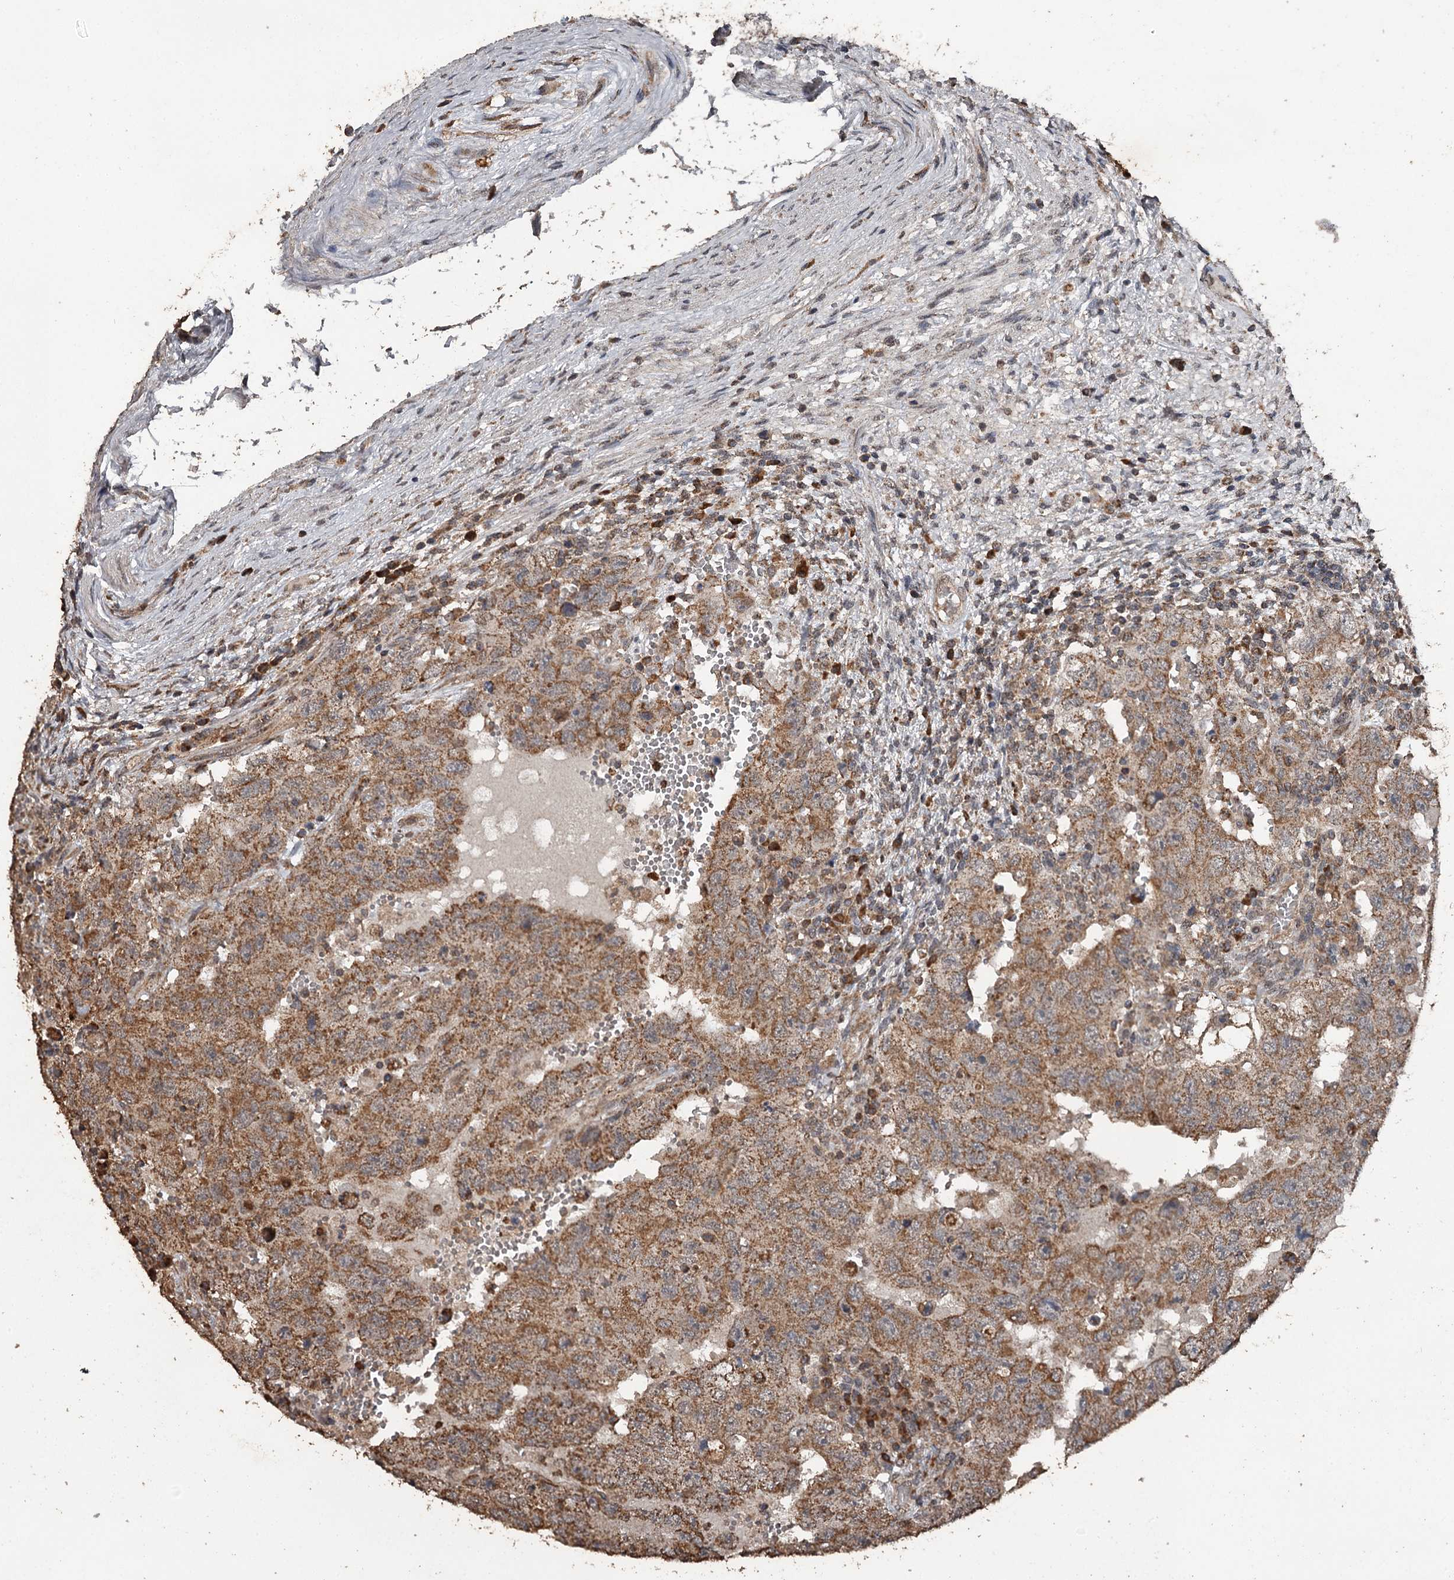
{"staining": {"intensity": "moderate", "quantity": ">75%", "location": "cytoplasmic/membranous"}, "tissue": "testis cancer", "cell_type": "Tumor cells", "image_type": "cancer", "snomed": [{"axis": "morphology", "description": "Carcinoma, Embryonal, NOS"}, {"axis": "topography", "description": "Testis"}], "caption": "Tumor cells display moderate cytoplasmic/membranous expression in approximately >75% of cells in testis cancer (embryonal carcinoma).", "gene": "WIPI1", "patient": {"sex": "male", "age": 26}}